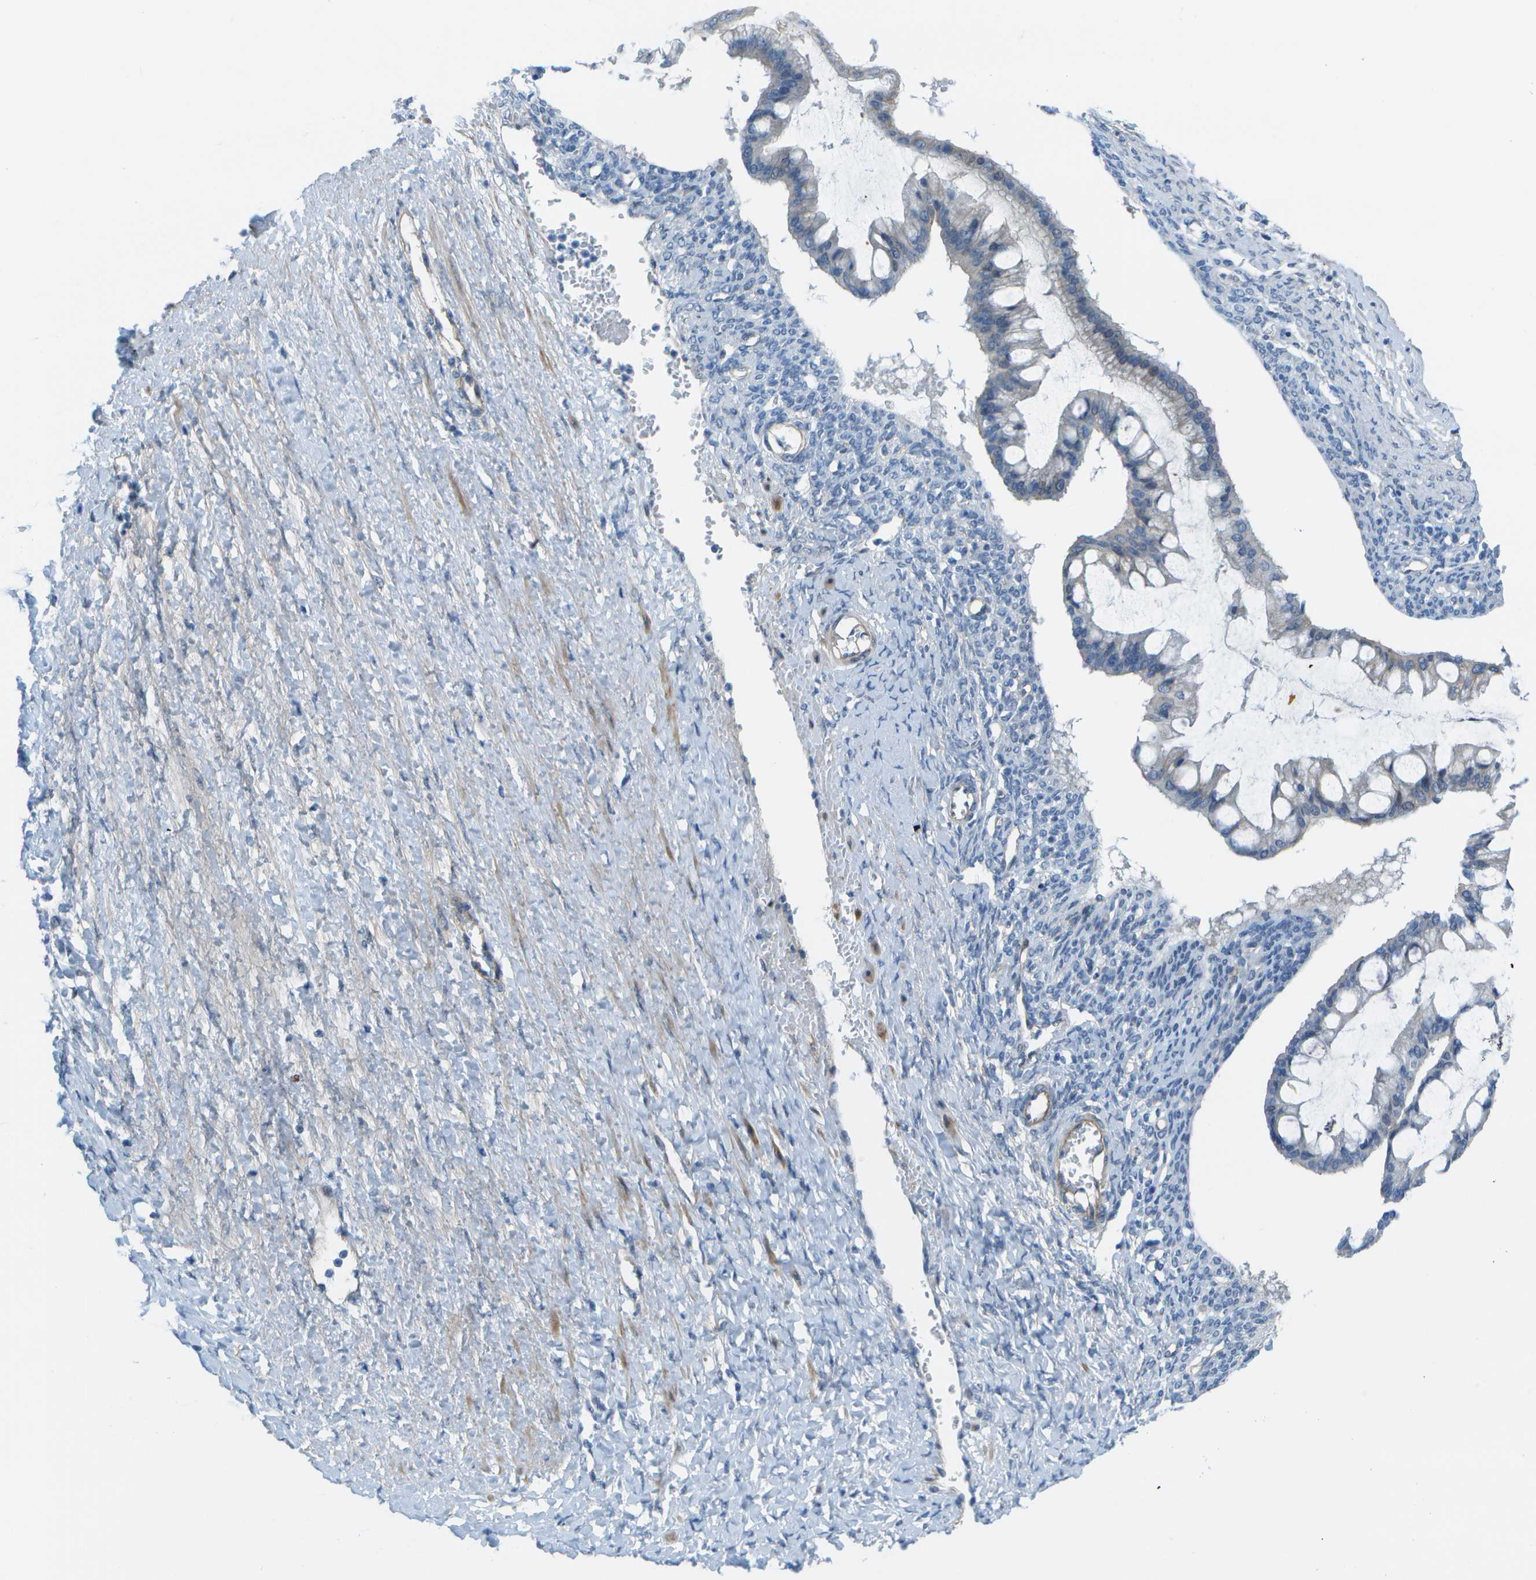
{"staining": {"intensity": "moderate", "quantity": "<25%", "location": "cytoplasmic/membranous"}, "tissue": "ovarian cancer", "cell_type": "Tumor cells", "image_type": "cancer", "snomed": [{"axis": "morphology", "description": "Cystadenocarcinoma, mucinous, NOS"}, {"axis": "topography", "description": "Ovary"}], "caption": "This histopathology image demonstrates mucinous cystadenocarcinoma (ovarian) stained with immunohistochemistry (IHC) to label a protein in brown. The cytoplasmic/membranous of tumor cells show moderate positivity for the protein. Nuclei are counter-stained blue.", "gene": "SORBS3", "patient": {"sex": "female", "age": 73}}